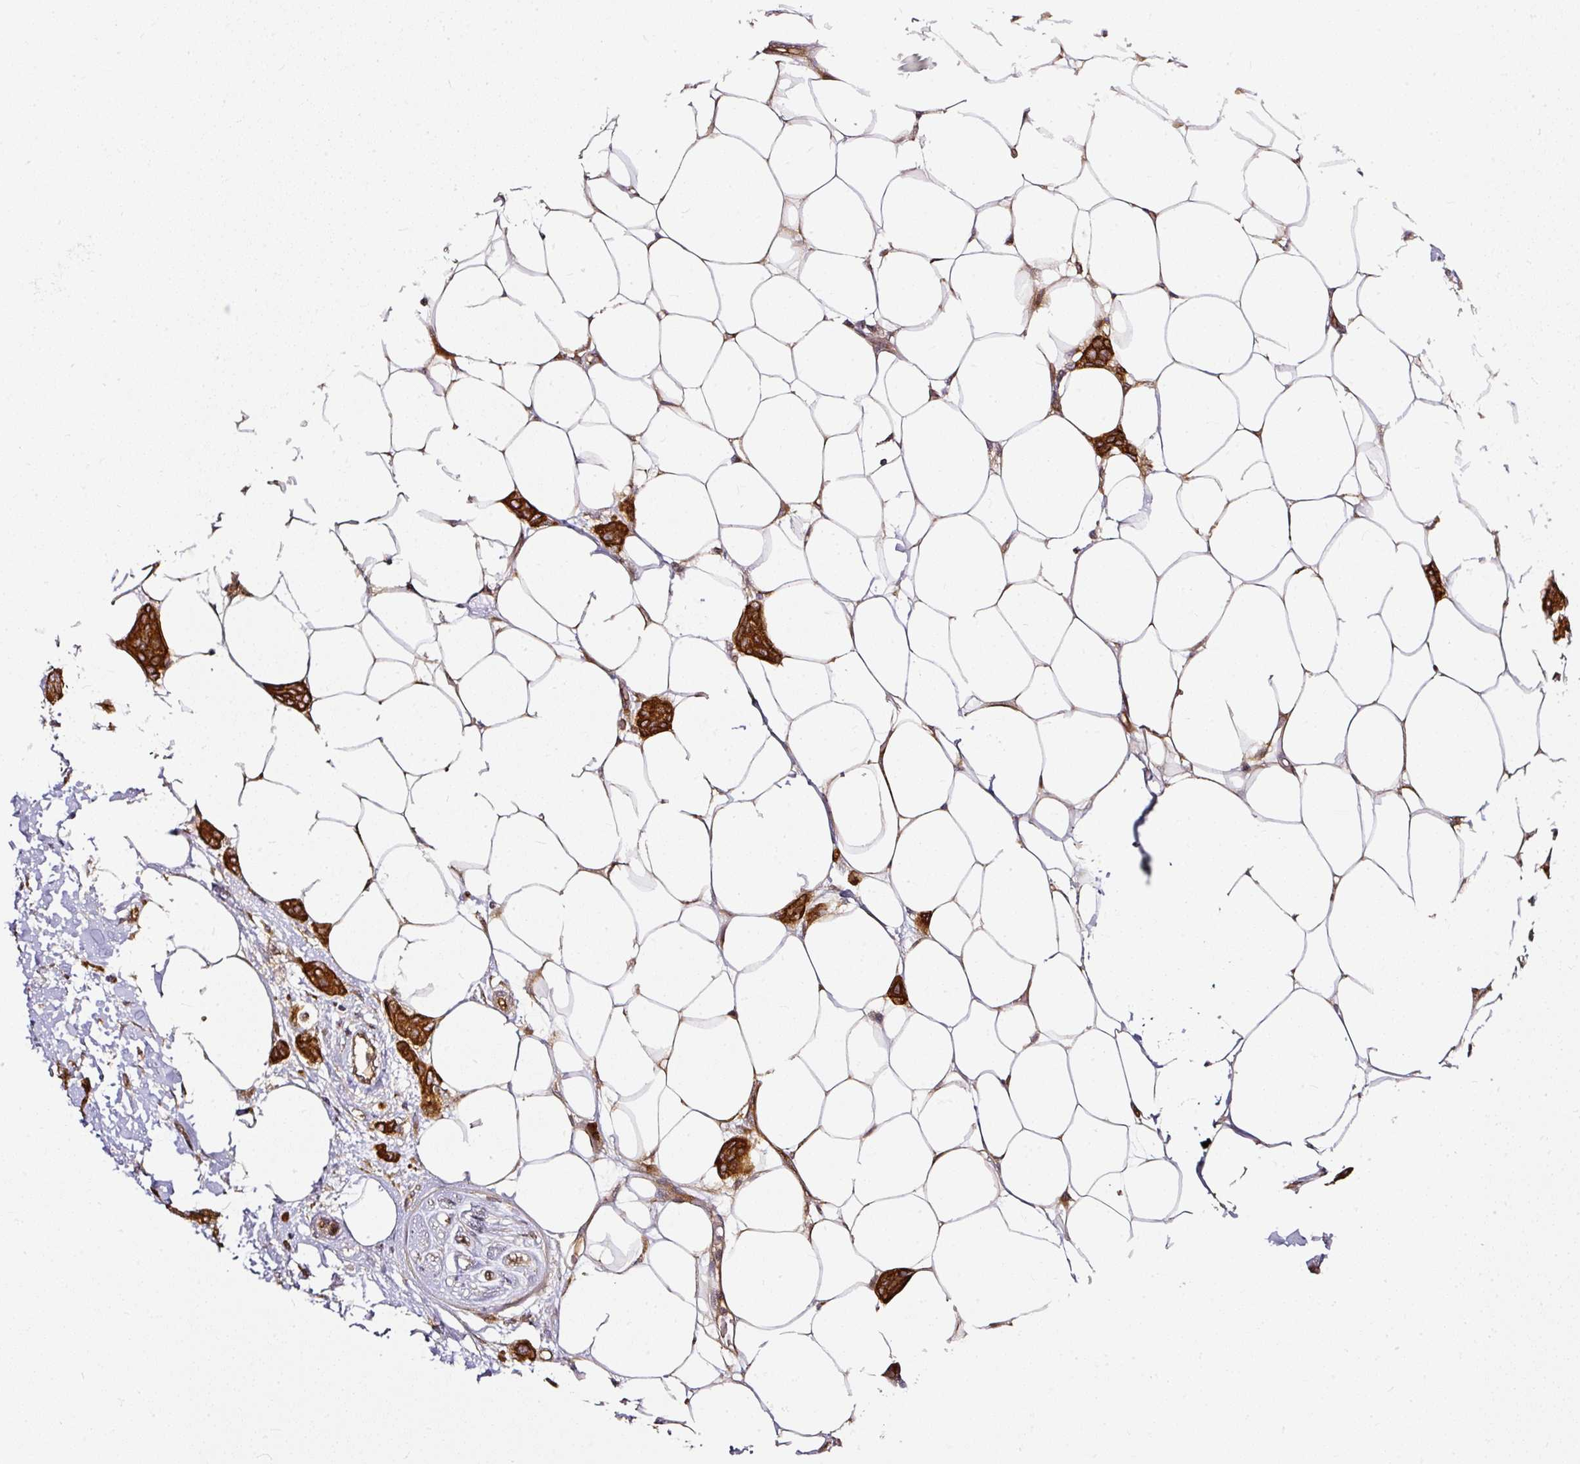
{"staining": {"intensity": "strong", "quantity": ">75%", "location": "cytoplasmic/membranous"}, "tissue": "breast cancer", "cell_type": "Tumor cells", "image_type": "cancer", "snomed": [{"axis": "morphology", "description": "Duct carcinoma"}, {"axis": "topography", "description": "Breast"}], "caption": "Human breast cancer (intraductal carcinoma) stained with a protein marker demonstrates strong staining in tumor cells.", "gene": "MIF4GD", "patient": {"sex": "female", "age": 72}}